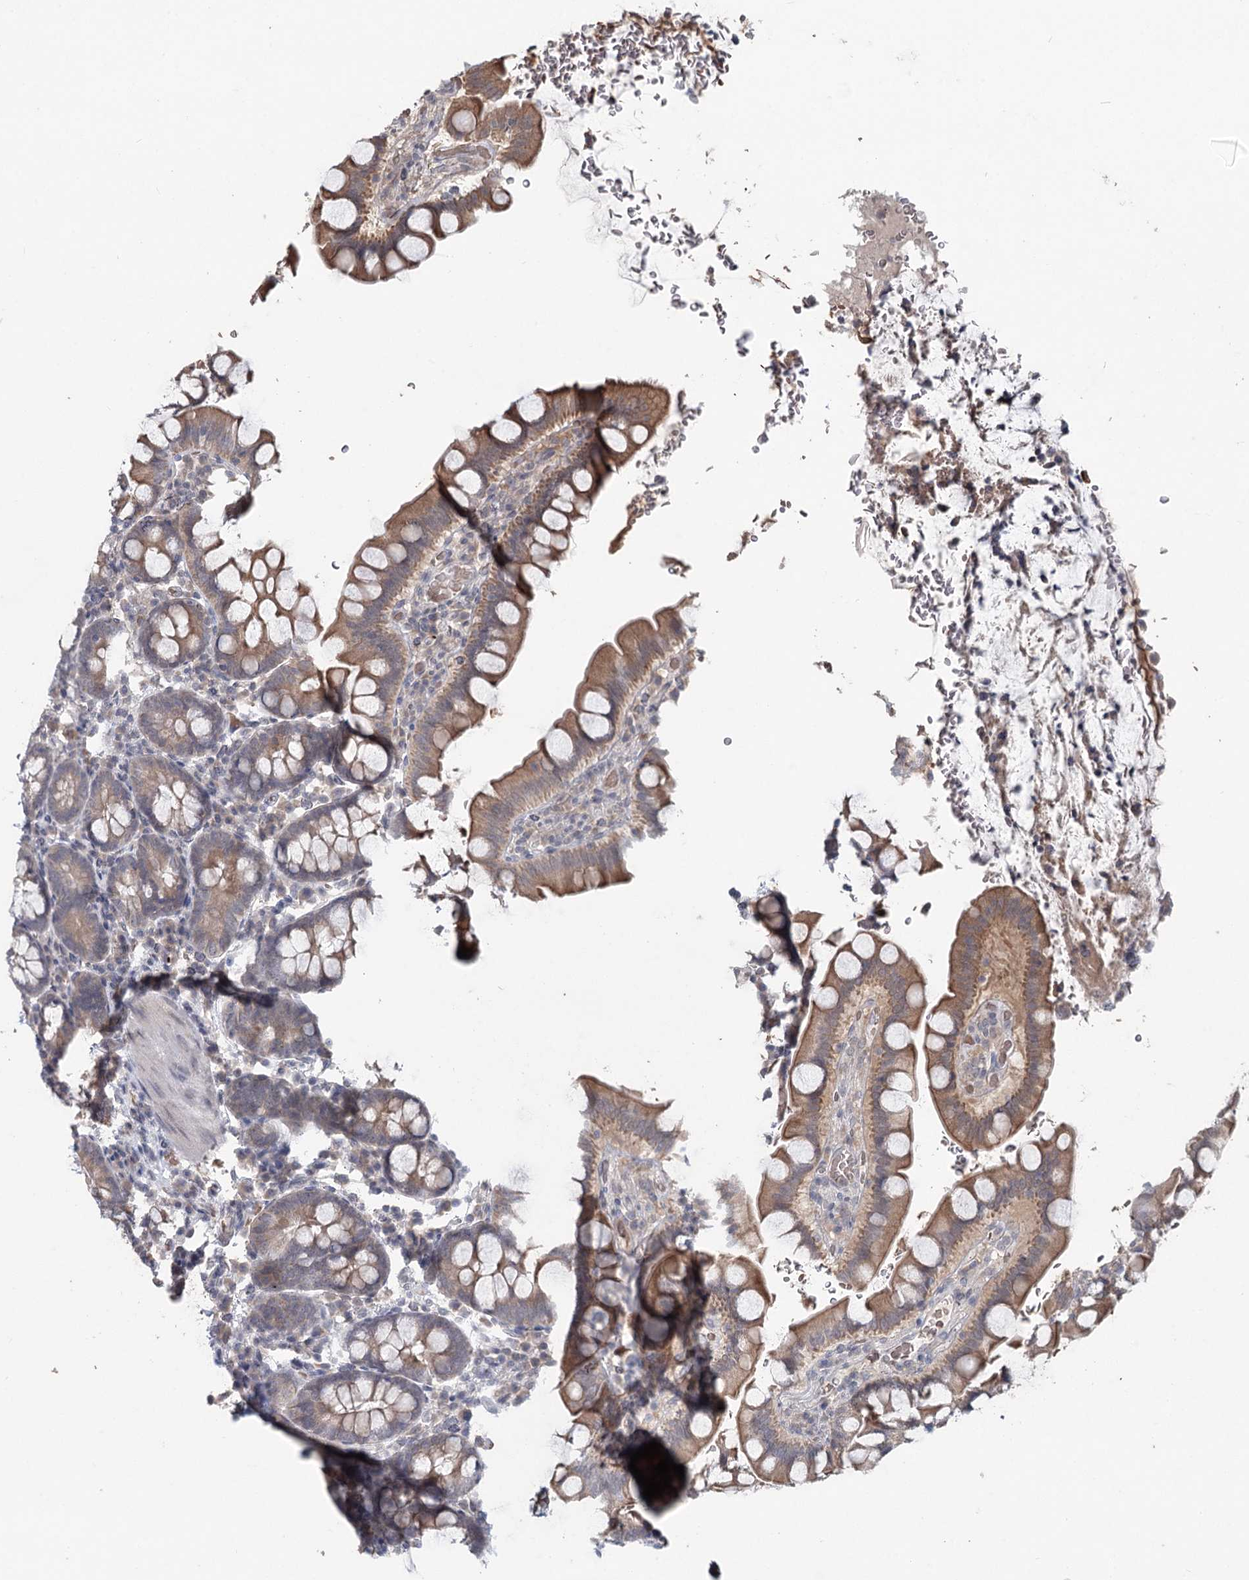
{"staining": {"intensity": "weak", "quantity": "25%-75%", "location": "cytoplasmic/membranous"}, "tissue": "small intestine", "cell_type": "Glandular cells", "image_type": "normal", "snomed": [{"axis": "morphology", "description": "Normal tissue, NOS"}, {"axis": "topography", "description": "Stomach, upper"}, {"axis": "topography", "description": "Stomach, lower"}, {"axis": "topography", "description": "Small intestine"}], "caption": "Immunohistochemical staining of unremarkable small intestine shows weak cytoplasmic/membranous protein staining in about 25%-75% of glandular cells.", "gene": "FBXO7", "patient": {"sex": "male", "age": 68}}